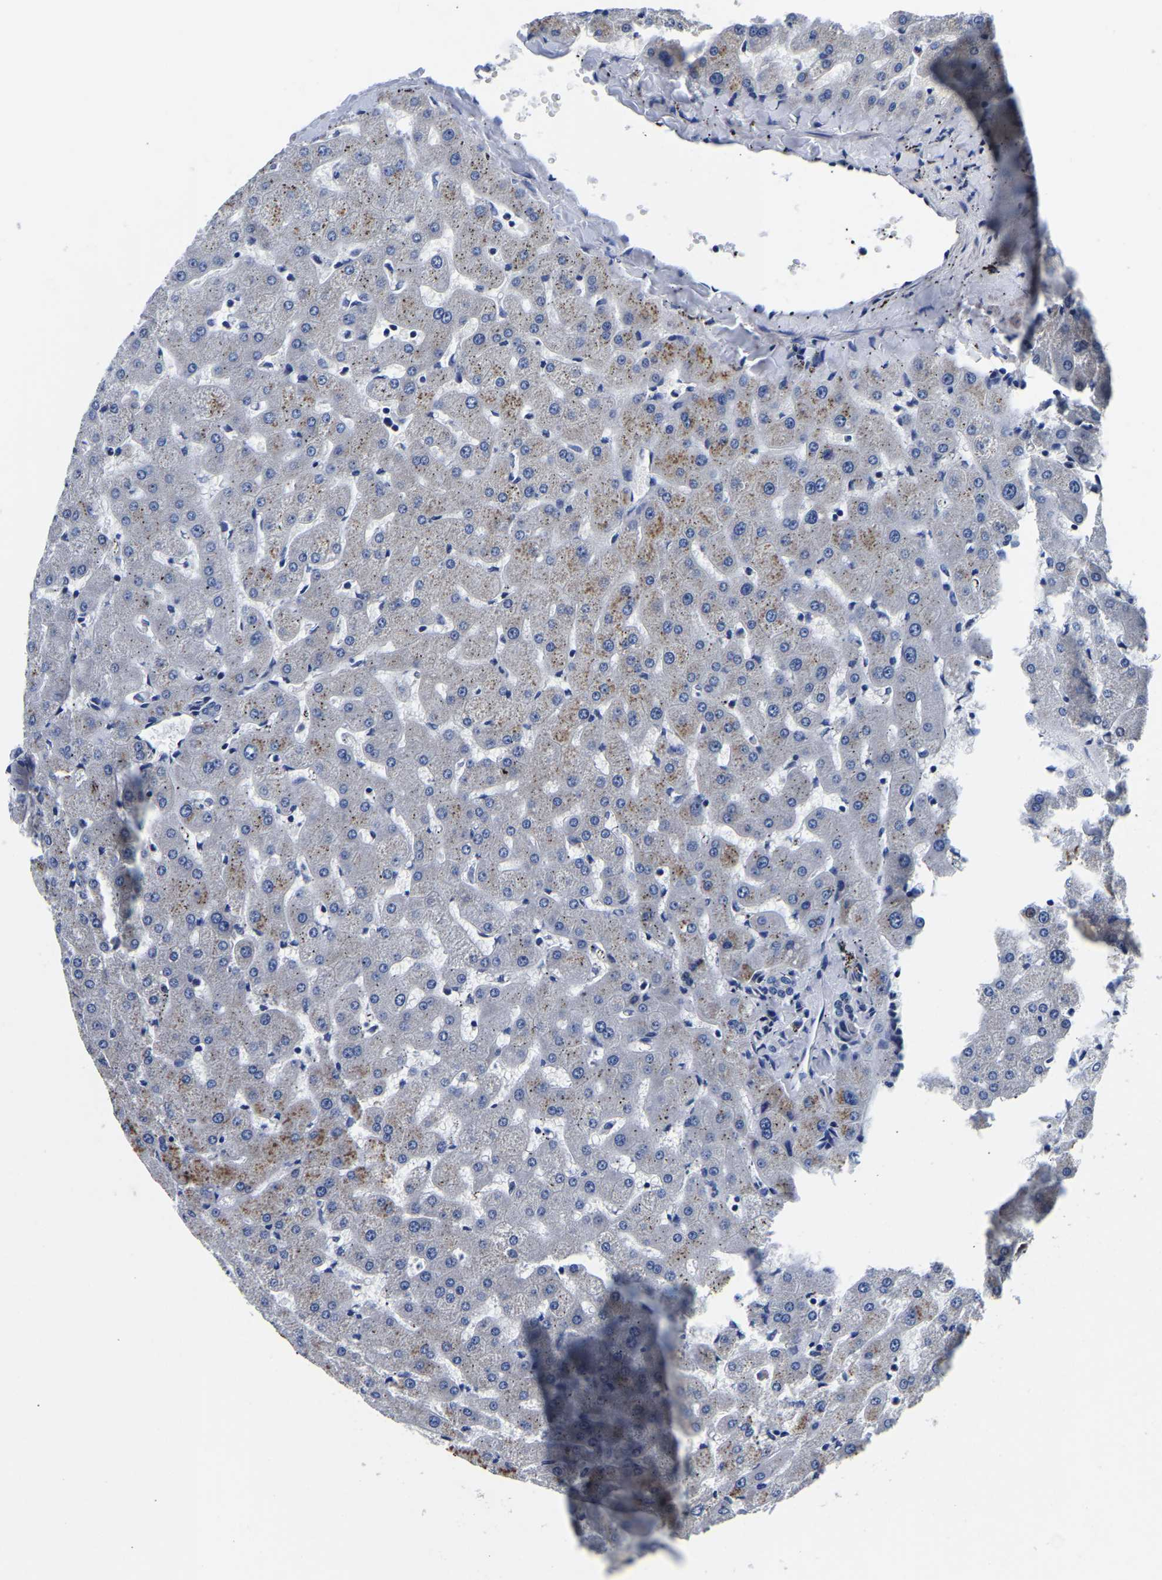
{"staining": {"intensity": "negative", "quantity": "none", "location": "none"}, "tissue": "liver", "cell_type": "Cholangiocytes", "image_type": "normal", "snomed": [{"axis": "morphology", "description": "Normal tissue, NOS"}, {"axis": "topography", "description": "Liver"}], "caption": "This histopathology image is of normal liver stained with immunohistochemistry (IHC) to label a protein in brown with the nuclei are counter-stained blue. There is no staining in cholangiocytes. (Stains: DAB (3,3'-diaminobenzidine) IHC with hematoxylin counter stain, Microscopy: brightfield microscopy at high magnification).", "gene": "KCTD17", "patient": {"sex": "female", "age": 63}}